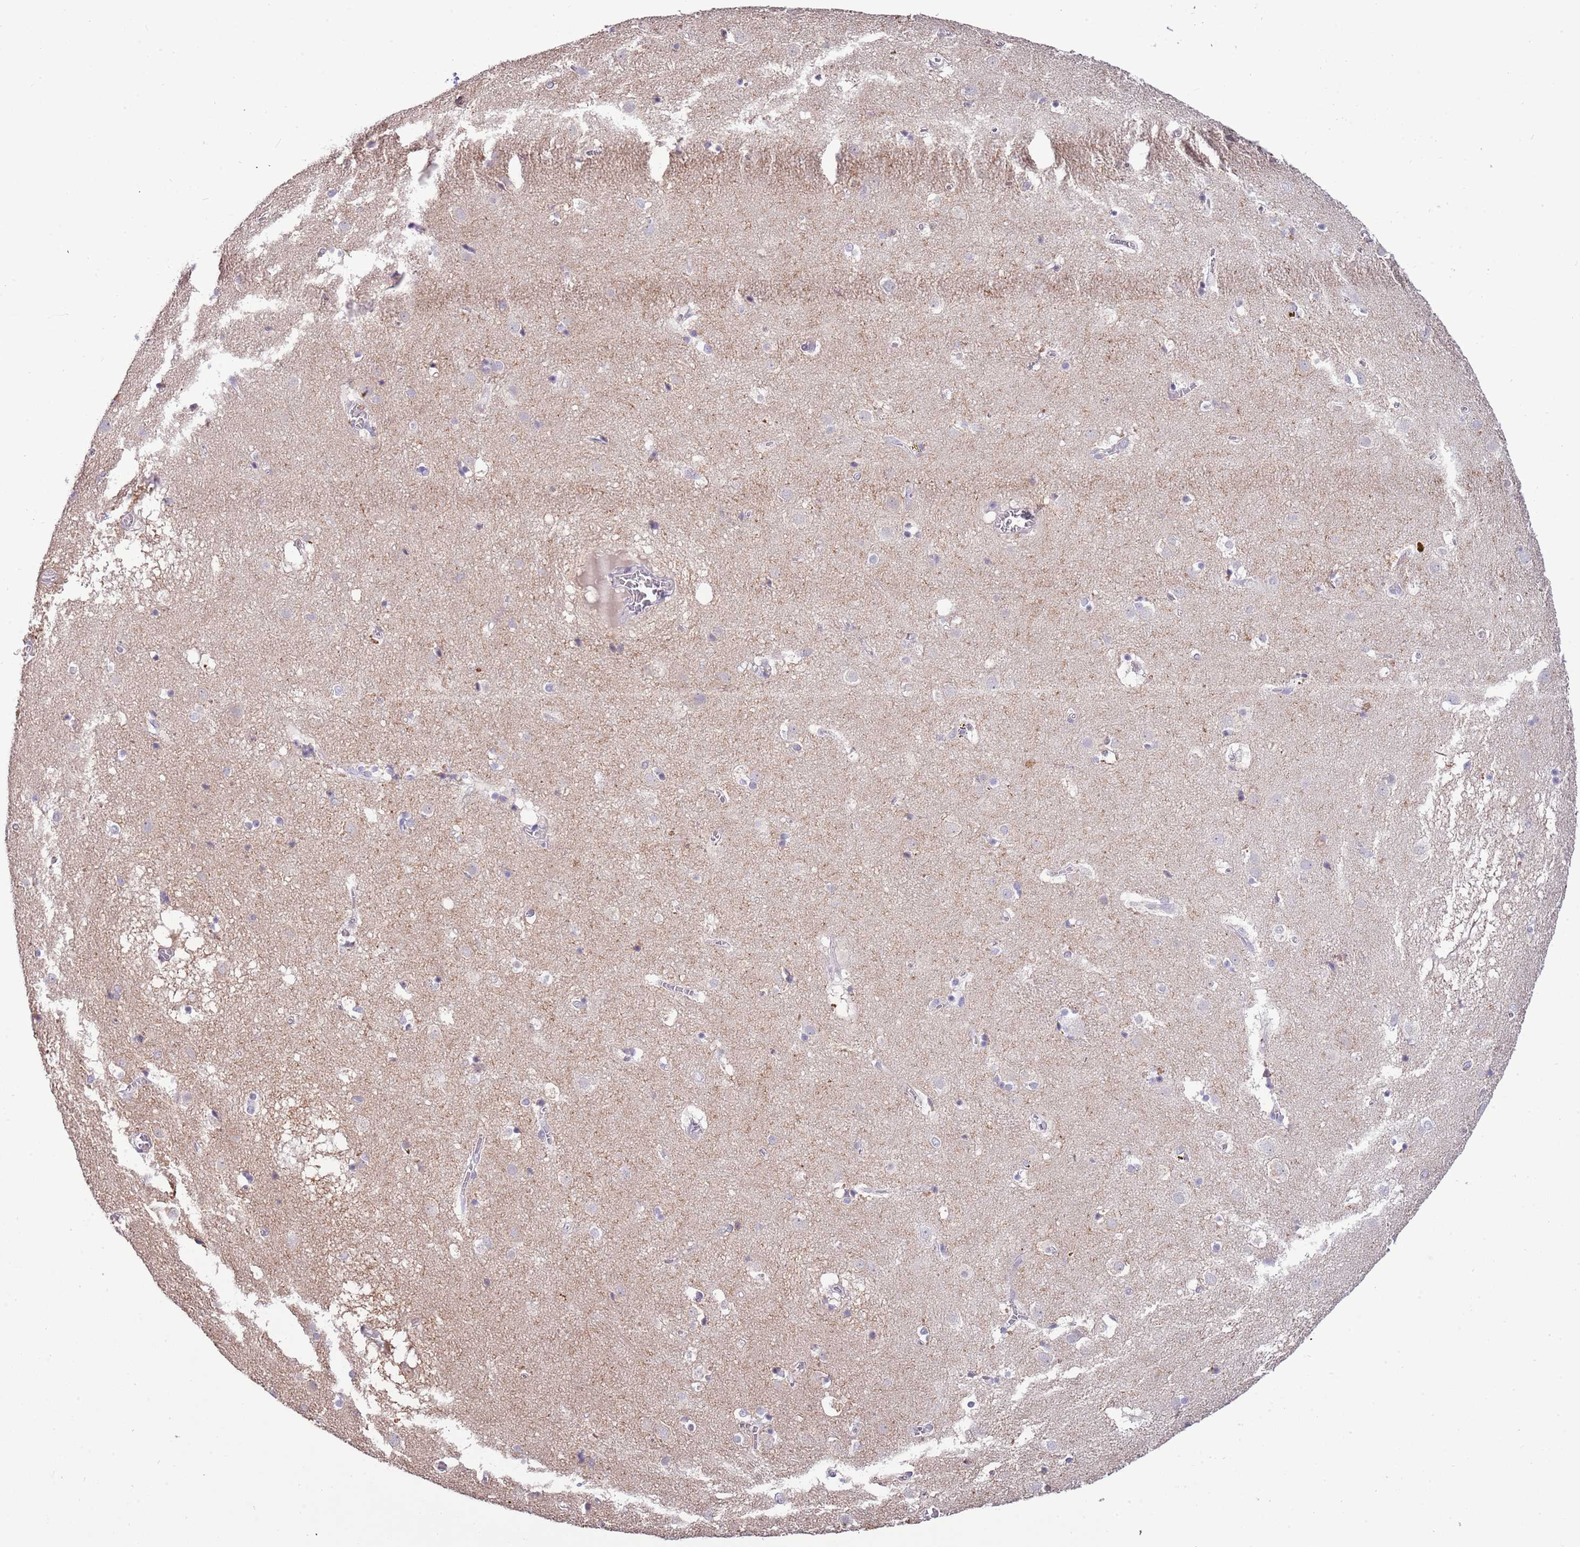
{"staining": {"intensity": "negative", "quantity": "none", "location": "none"}, "tissue": "caudate", "cell_type": "Glial cells", "image_type": "normal", "snomed": [{"axis": "morphology", "description": "Normal tissue, NOS"}, {"axis": "topography", "description": "Lateral ventricle wall"}], "caption": "Immunohistochemistry micrograph of normal caudate: caudate stained with DAB reveals no significant protein staining in glial cells. (Stains: DAB IHC with hematoxylin counter stain, Microscopy: brightfield microscopy at high magnification).", "gene": "P2RY13", "patient": {"sex": "male", "age": 70}}